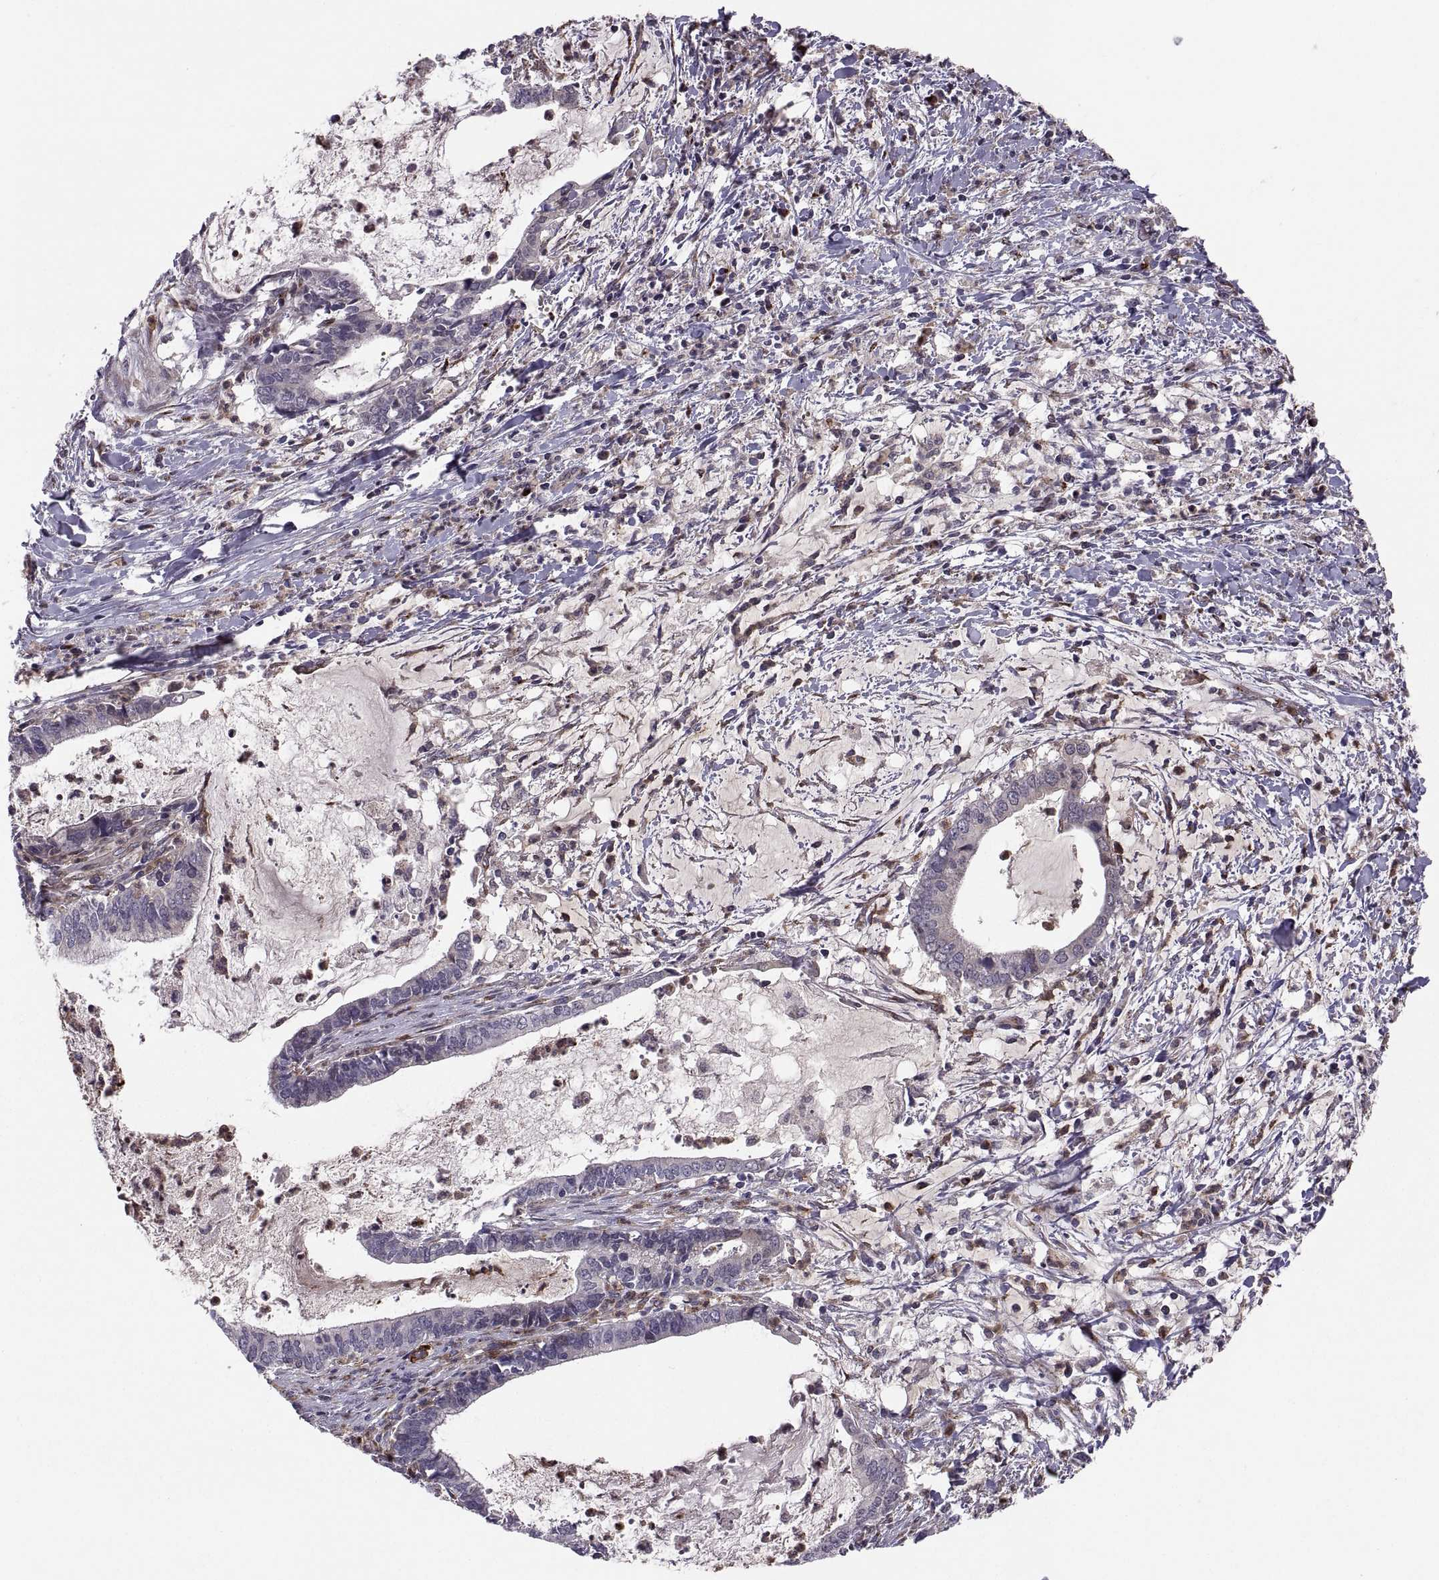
{"staining": {"intensity": "negative", "quantity": "none", "location": "none"}, "tissue": "cervical cancer", "cell_type": "Tumor cells", "image_type": "cancer", "snomed": [{"axis": "morphology", "description": "Adenocarcinoma, NOS"}, {"axis": "topography", "description": "Cervix"}], "caption": "Cervical cancer (adenocarcinoma) was stained to show a protein in brown. There is no significant expression in tumor cells.", "gene": "TESC", "patient": {"sex": "female", "age": 42}}